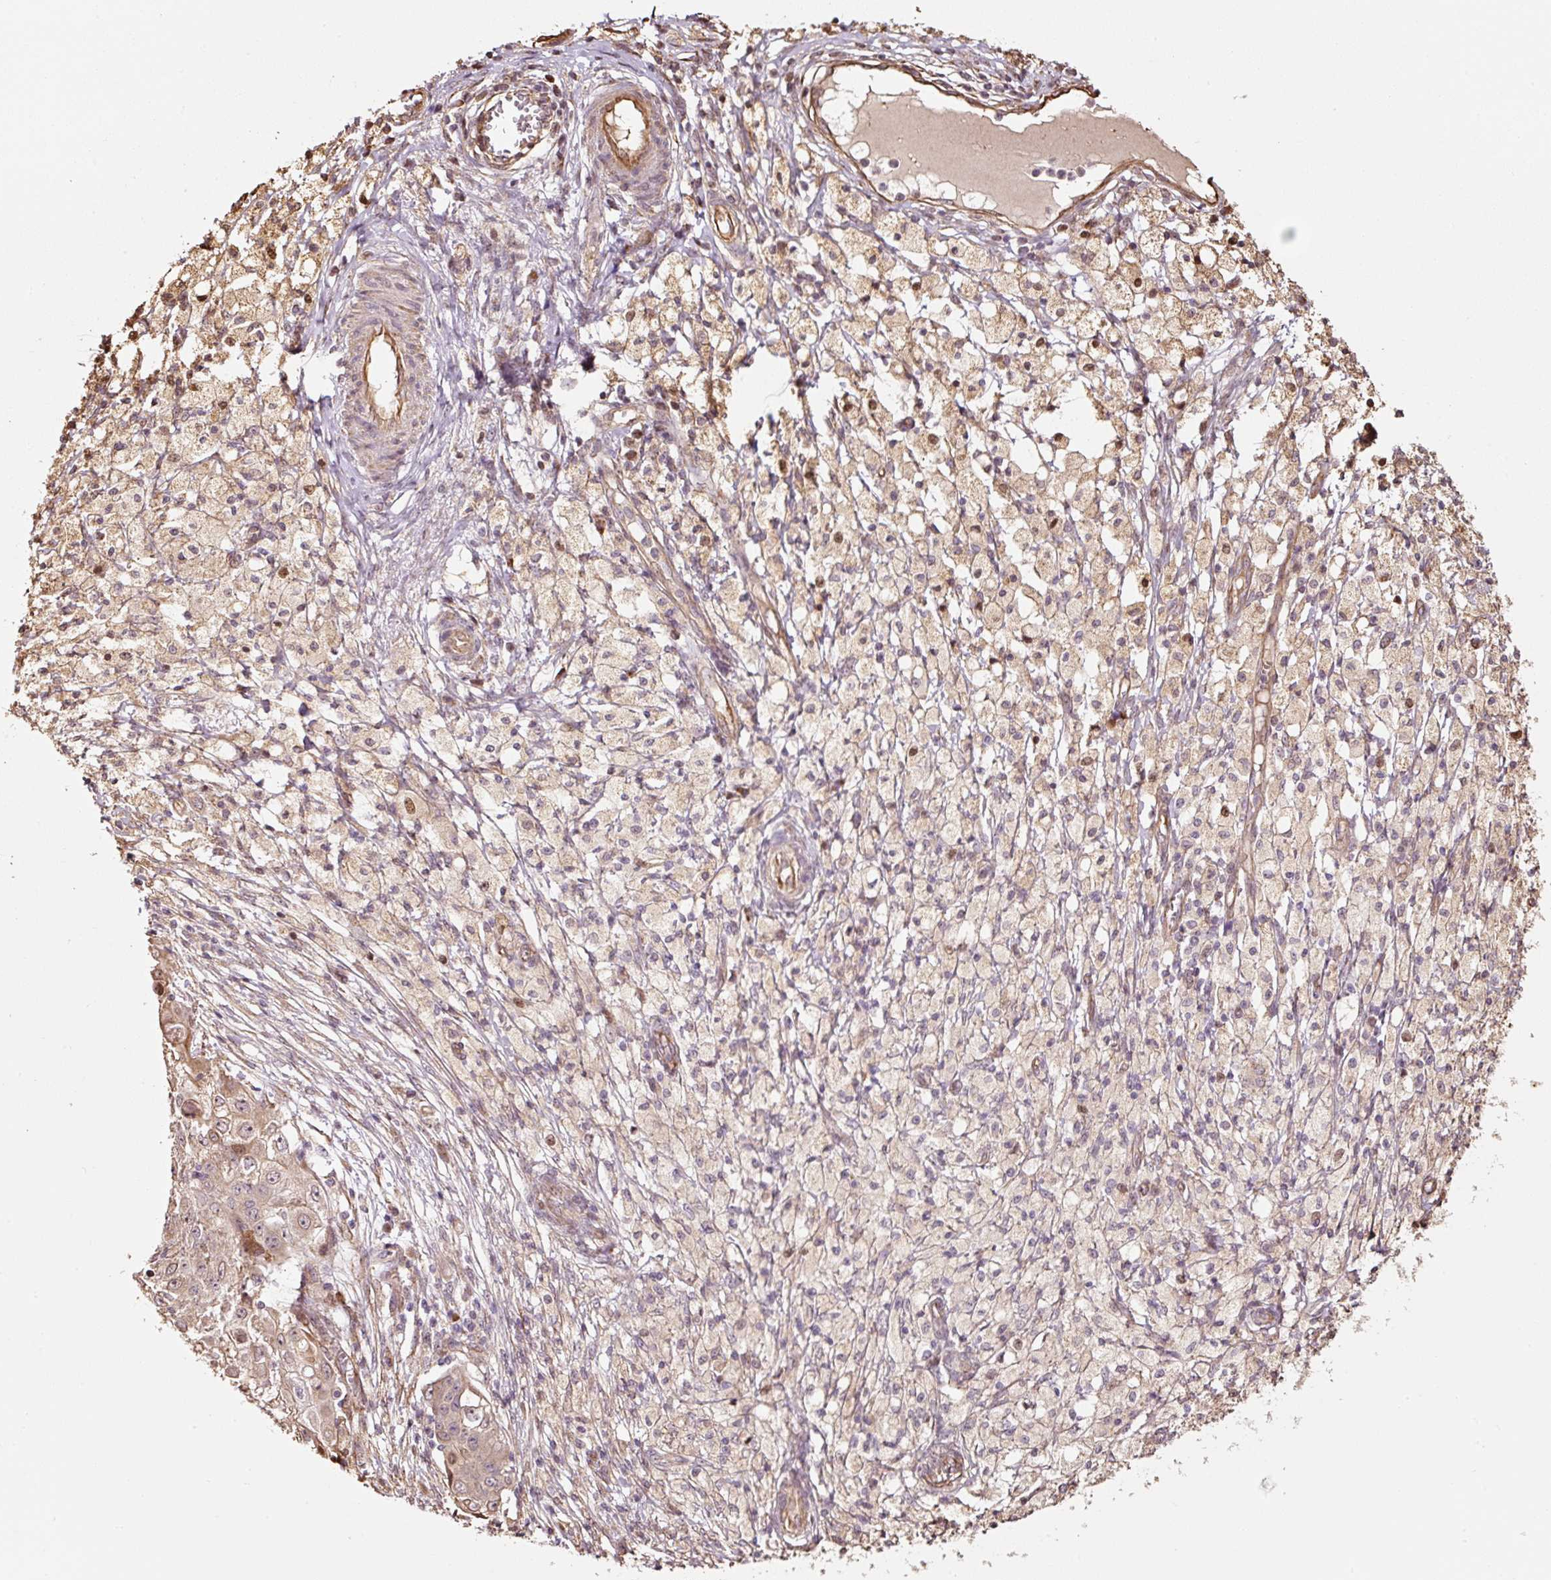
{"staining": {"intensity": "weak", "quantity": "<25%", "location": "cytoplasmic/membranous"}, "tissue": "ovarian cancer", "cell_type": "Tumor cells", "image_type": "cancer", "snomed": [{"axis": "morphology", "description": "Carcinoma, endometroid"}, {"axis": "topography", "description": "Ovary"}], "caption": "This is an immunohistochemistry (IHC) histopathology image of human endometroid carcinoma (ovarian). There is no positivity in tumor cells.", "gene": "ETF1", "patient": {"sex": "female", "age": 42}}